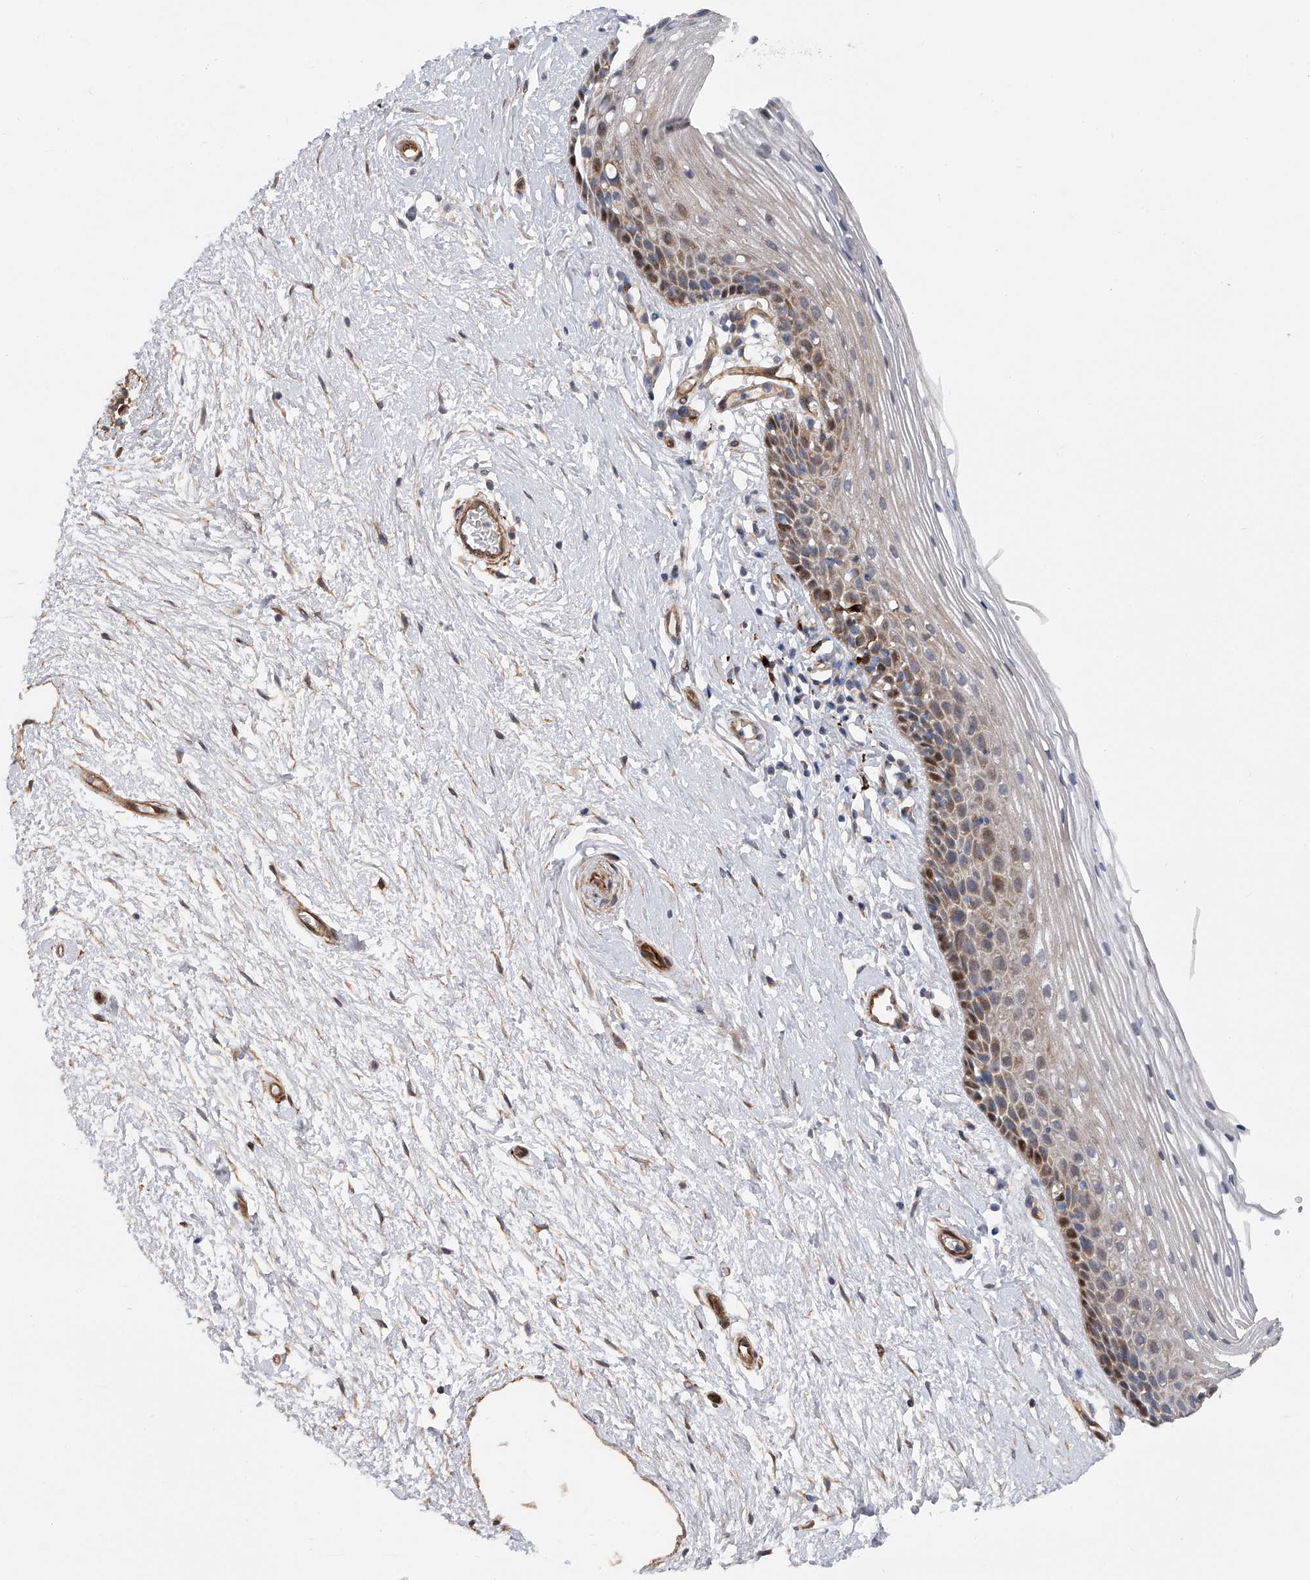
{"staining": {"intensity": "moderate", "quantity": "<25%", "location": "cytoplasmic/membranous,nuclear"}, "tissue": "vagina", "cell_type": "Squamous epithelial cells", "image_type": "normal", "snomed": [{"axis": "morphology", "description": "Normal tissue, NOS"}, {"axis": "topography", "description": "Vagina"}], "caption": "High-power microscopy captured an immunohistochemistry photomicrograph of benign vagina, revealing moderate cytoplasmic/membranous,nuclear positivity in approximately <25% of squamous epithelial cells.", "gene": "PDSS2", "patient": {"sex": "female", "age": 46}}